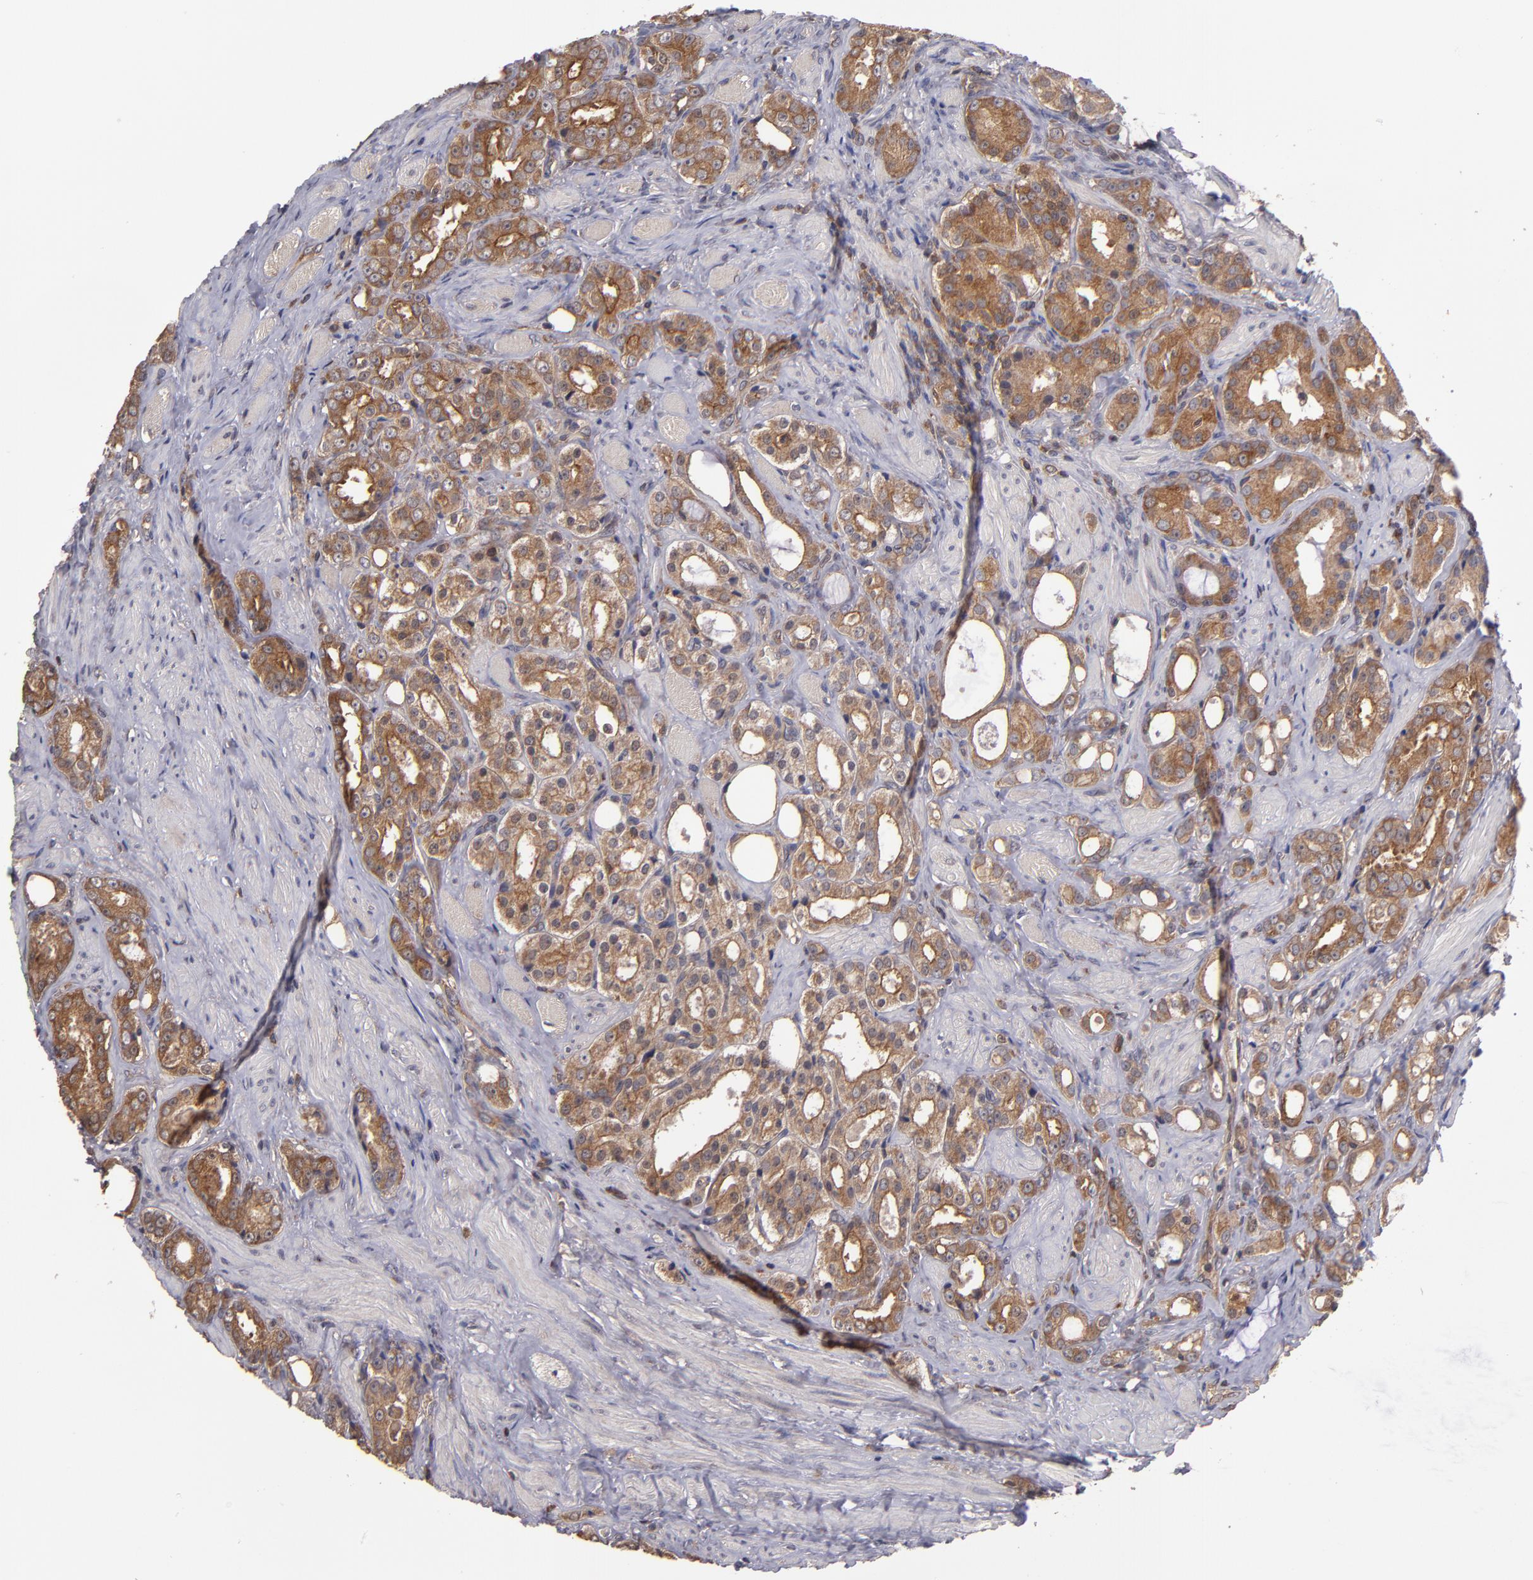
{"staining": {"intensity": "strong", "quantity": ">75%", "location": "cytoplasmic/membranous"}, "tissue": "prostate cancer", "cell_type": "Tumor cells", "image_type": "cancer", "snomed": [{"axis": "morphology", "description": "Adenocarcinoma, Medium grade"}, {"axis": "topography", "description": "Prostate"}], "caption": "A photomicrograph of human prostate adenocarcinoma (medium-grade) stained for a protein exhibits strong cytoplasmic/membranous brown staining in tumor cells.", "gene": "NF2", "patient": {"sex": "male", "age": 60}}